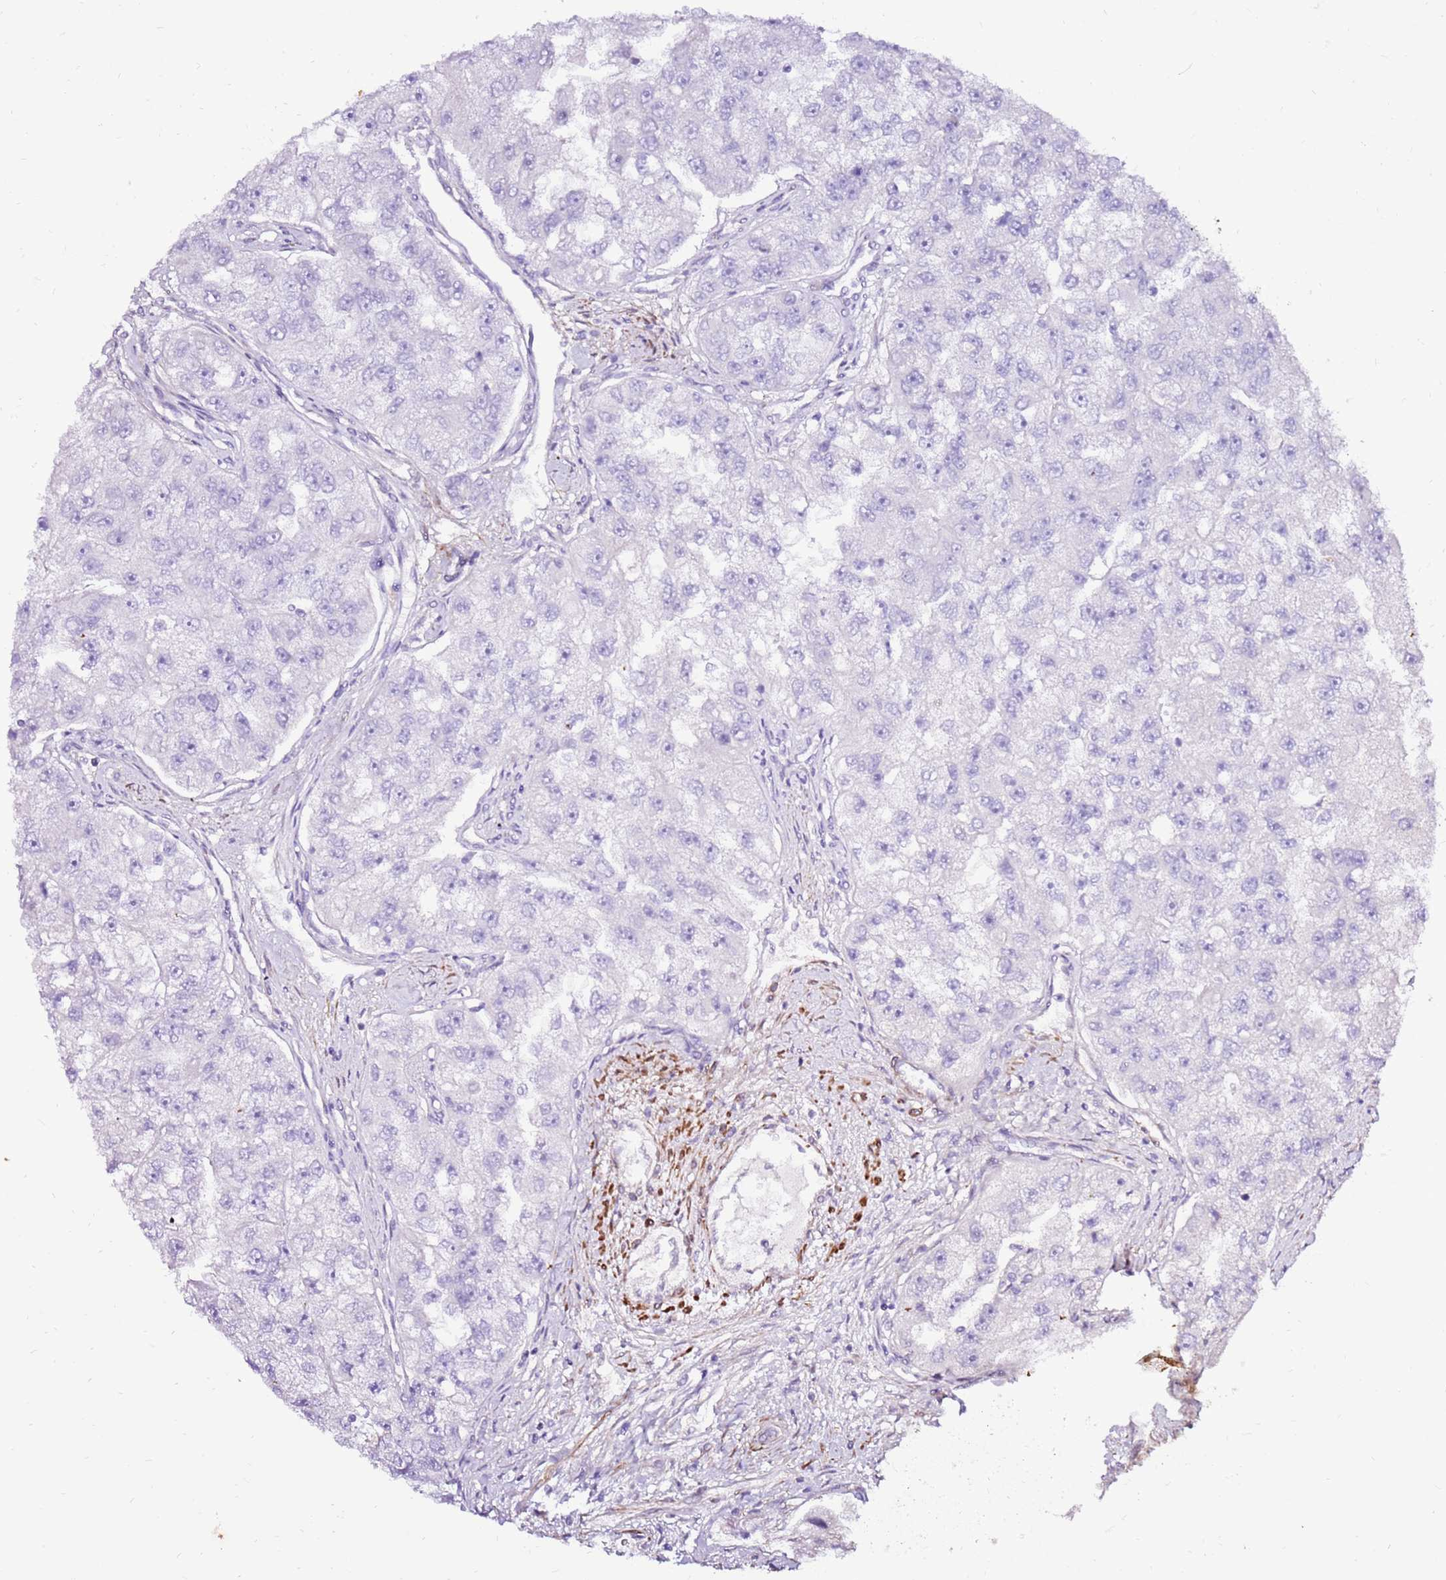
{"staining": {"intensity": "negative", "quantity": "none", "location": "none"}, "tissue": "renal cancer", "cell_type": "Tumor cells", "image_type": "cancer", "snomed": [{"axis": "morphology", "description": "Adenocarcinoma, NOS"}, {"axis": "topography", "description": "Kidney"}], "caption": "This micrograph is of adenocarcinoma (renal) stained with IHC to label a protein in brown with the nuclei are counter-stained blue. There is no expression in tumor cells.", "gene": "ART5", "patient": {"sex": "male", "age": 63}}